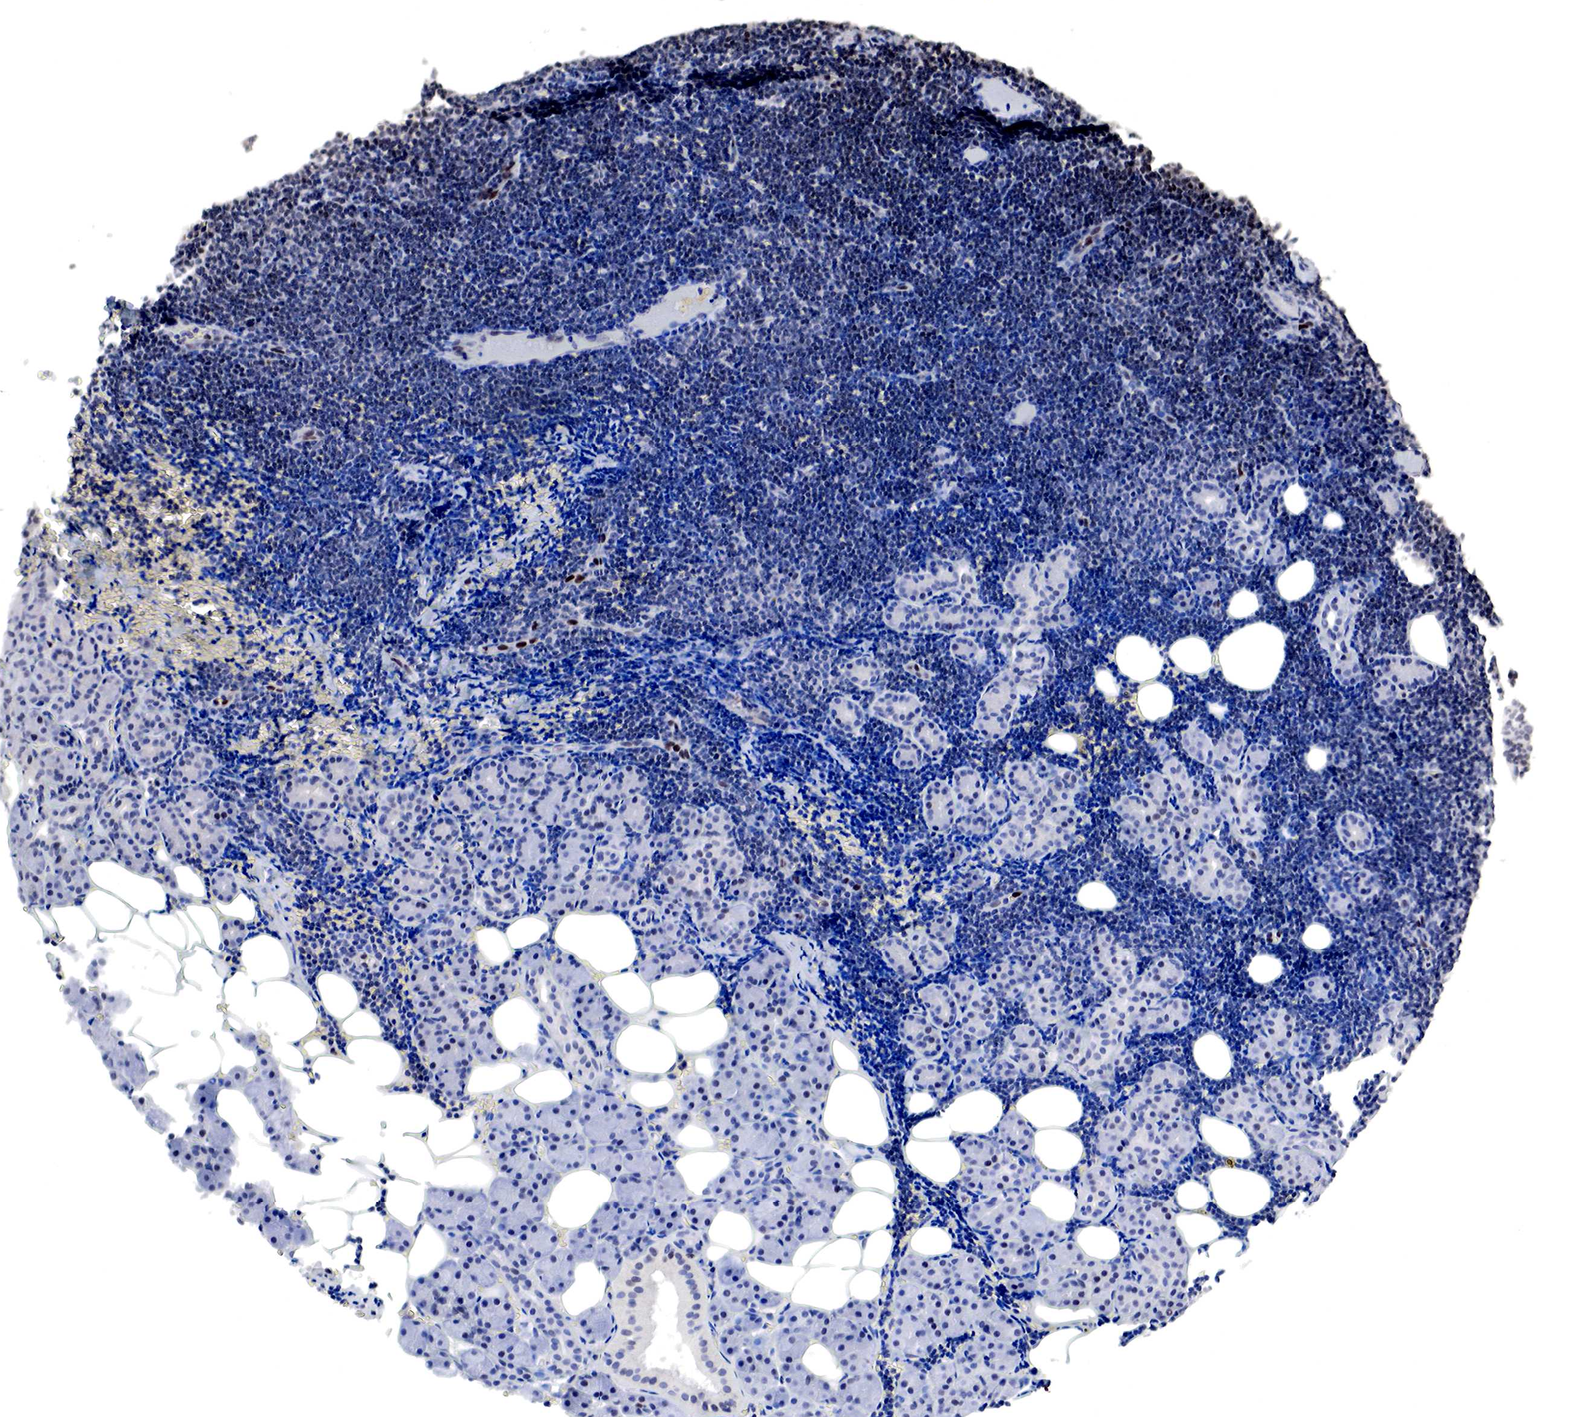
{"staining": {"intensity": "negative", "quantity": "none", "location": "none"}, "tissue": "lymphoma", "cell_type": "Tumor cells", "image_type": "cancer", "snomed": [{"axis": "morphology", "description": "Malignant lymphoma, non-Hodgkin's type, Low grade"}, {"axis": "topography", "description": "Lymph node"}], "caption": "The histopathology image displays no staining of tumor cells in low-grade malignant lymphoma, non-Hodgkin's type. (DAB (3,3'-diaminobenzidine) IHC, high magnification).", "gene": "DACH2", "patient": {"sex": "male", "age": 57}}